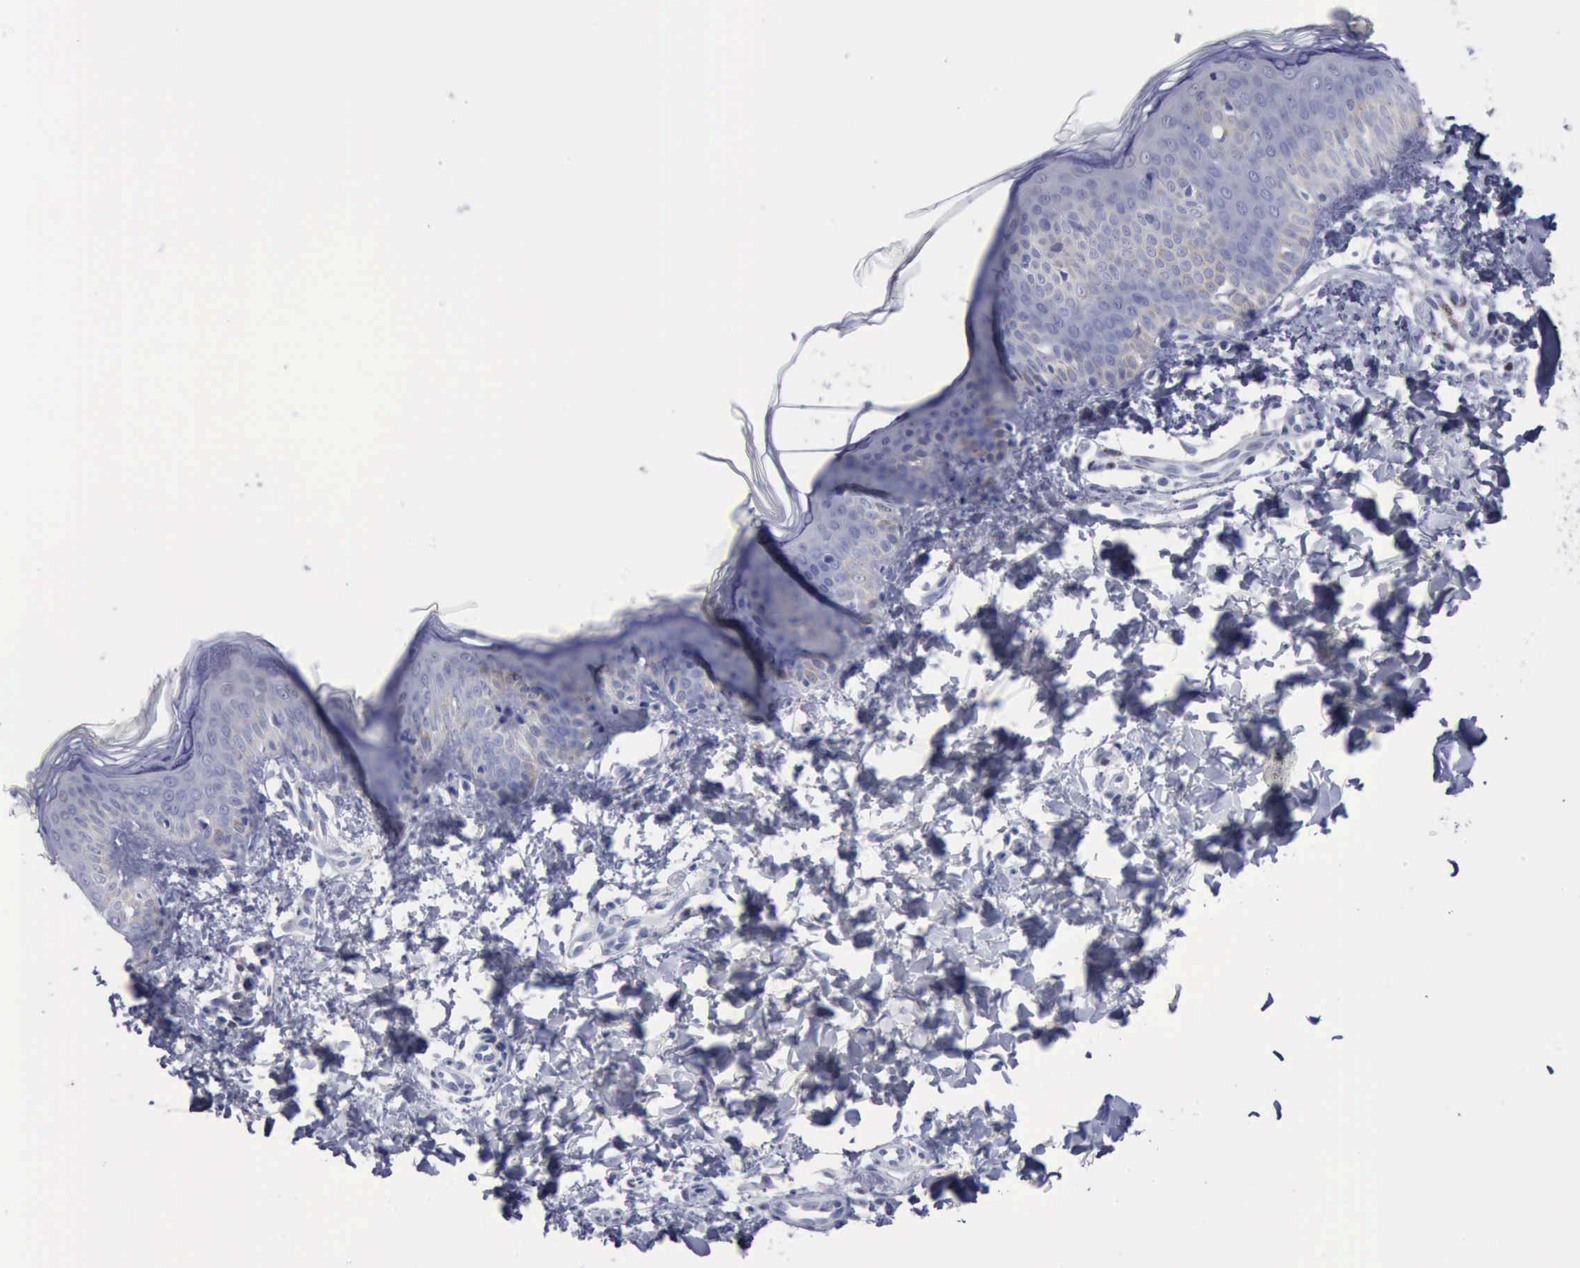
{"staining": {"intensity": "negative", "quantity": "none", "location": "none"}, "tissue": "skin", "cell_type": "Fibroblasts", "image_type": "normal", "snomed": [{"axis": "morphology", "description": "Normal tissue, NOS"}, {"axis": "topography", "description": "Skin"}], "caption": "The micrograph displays no staining of fibroblasts in normal skin.", "gene": "SATB2", "patient": {"sex": "female", "age": 4}}